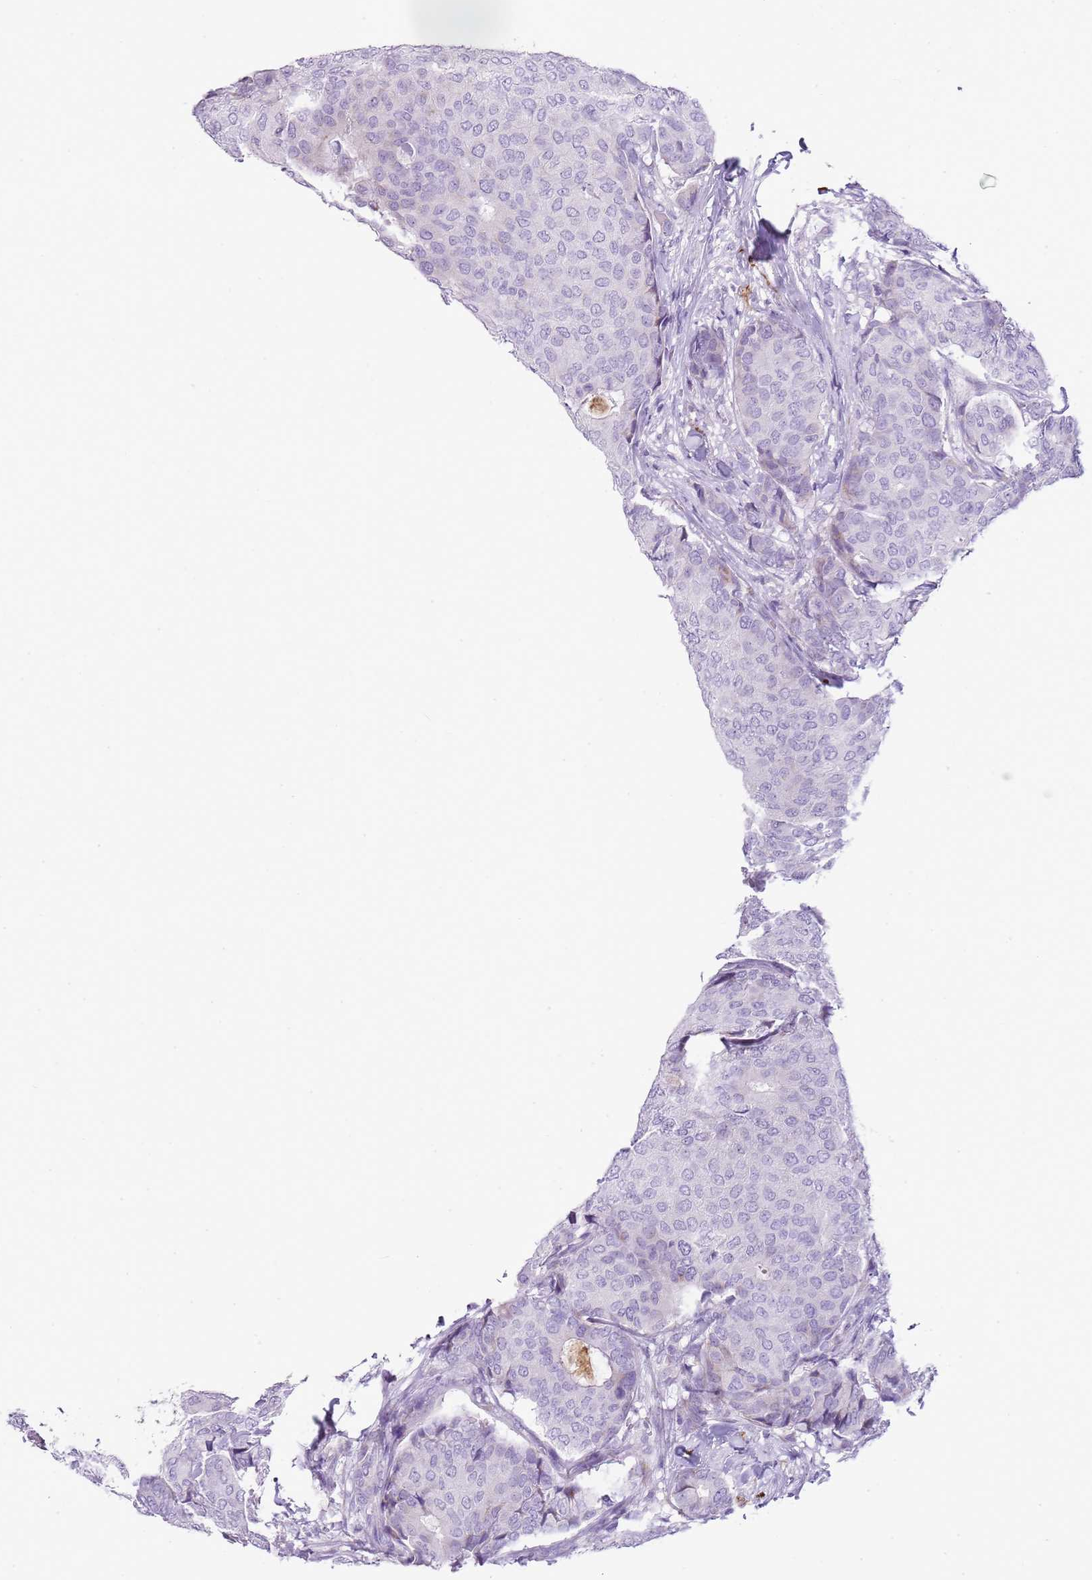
{"staining": {"intensity": "negative", "quantity": "none", "location": "none"}, "tissue": "breast cancer", "cell_type": "Tumor cells", "image_type": "cancer", "snomed": [{"axis": "morphology", "description": "Duct carcinoma"}, {"axis": "topography", "description": "Breast"}], "caption": "DAB (3,3'-diaminobenzidine) immunohistochemical staining of breast cancer demonstrates no significant staining in tumor cells. The staining was performed using DAB (3,3'-diaminobenzidine) to visualize the protein expression in brown, while the nuclei were stained in blue with hematoxylin (Magnification: 20x).", "gene": "CD177", "patient": {"sex": "female", "age": 75}}